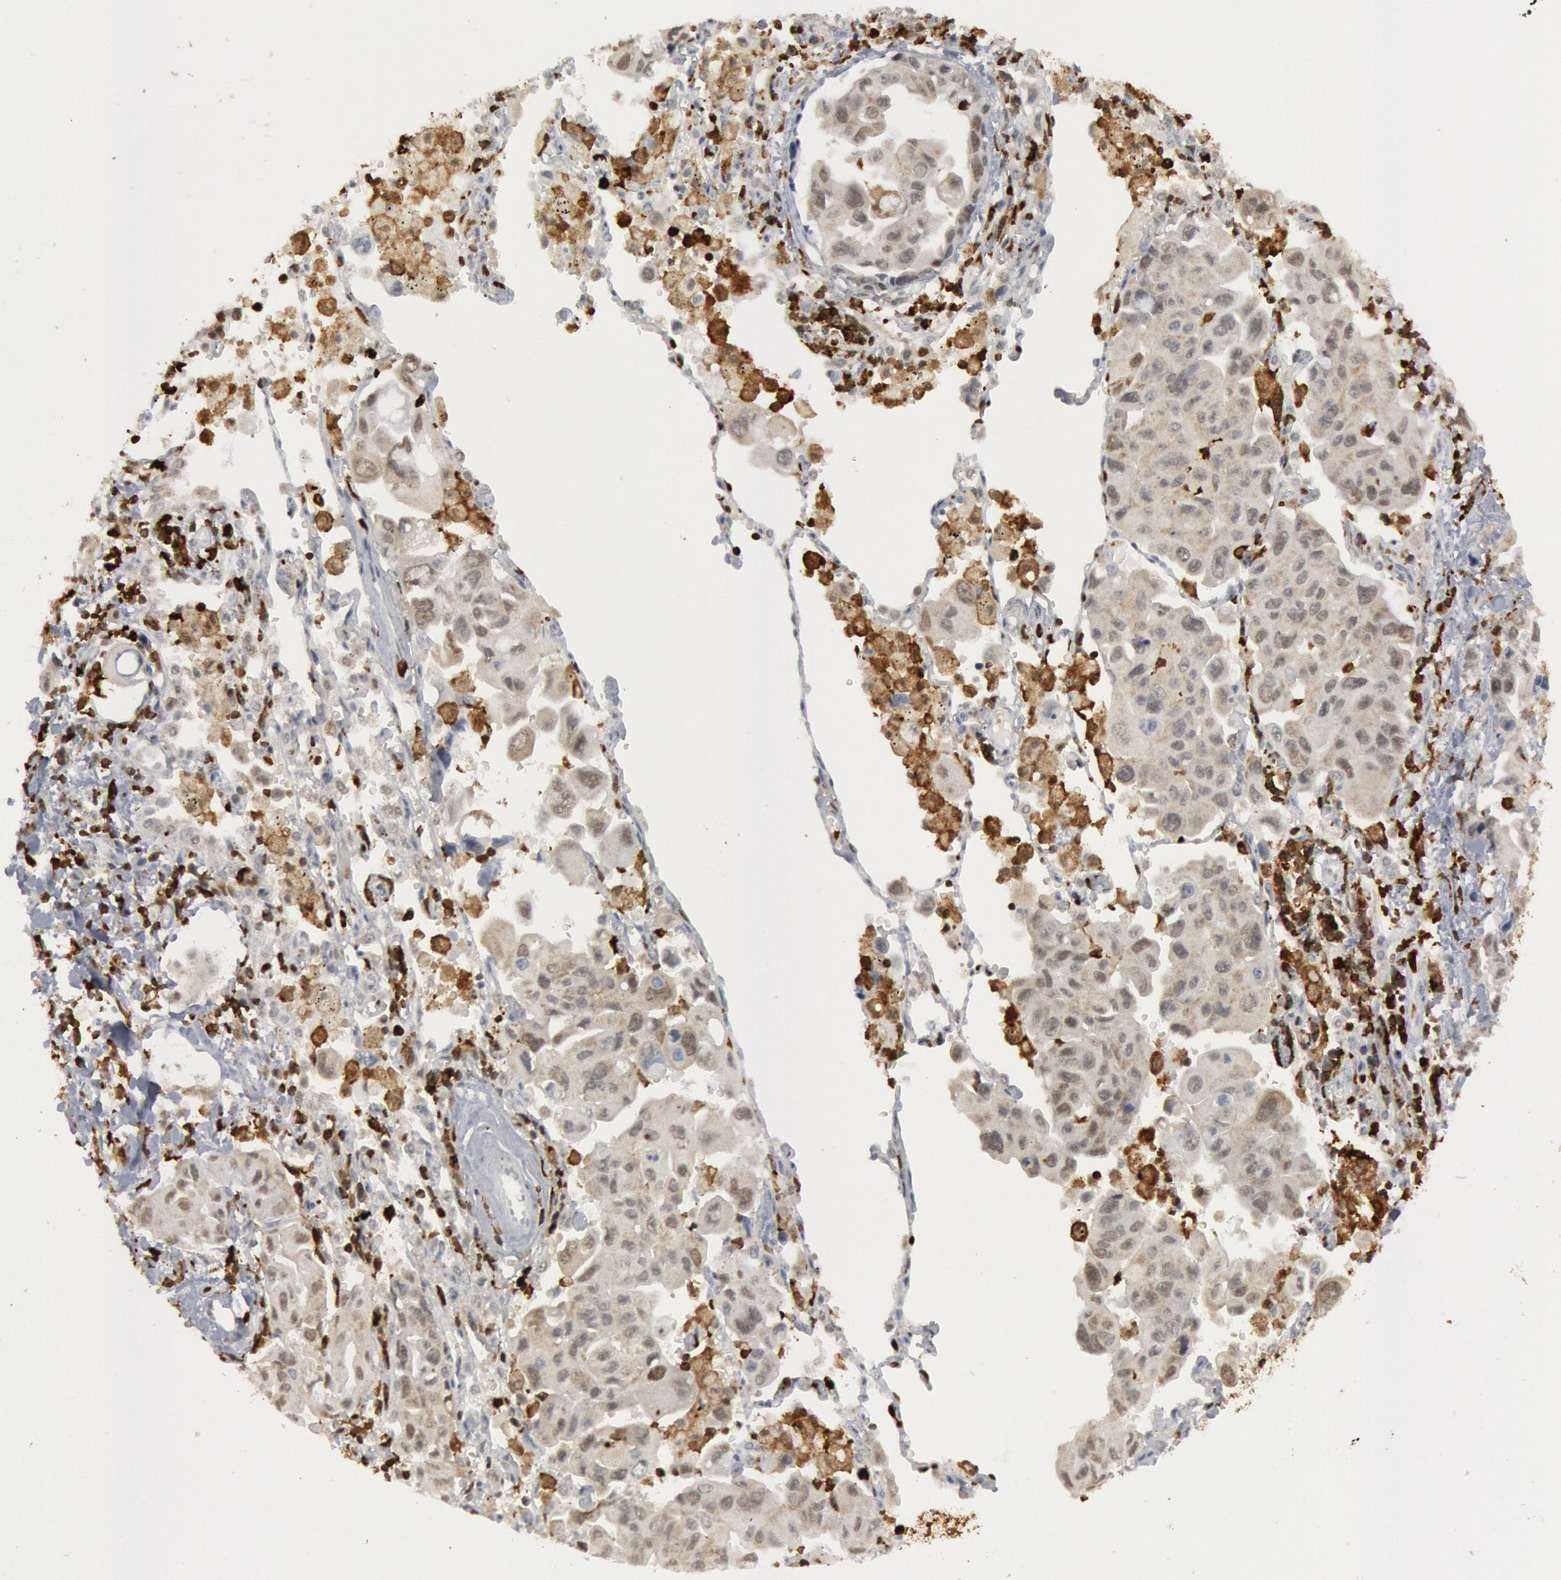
{"staining": {"intensity": "weak", "quantity": ">75%", "location": "cytoplasmic/membranous,nuclear"}, "tissue": "lung cancer", "cell_type": "Tumor cells", "image_type": "cancer", "snomed": [{"axis": "morphology", "description": "Adenocarcinoma, NOS"}, {"axis": "topography", "description": "Lung"}], "caption": "Tumor cells show low levels of weak cytoplasmic/membranous and nuclear staining in about >75% of cells in human lung cancer.", "gene": "PTPN6", "patient": {"sex": "male", "age": 64}}